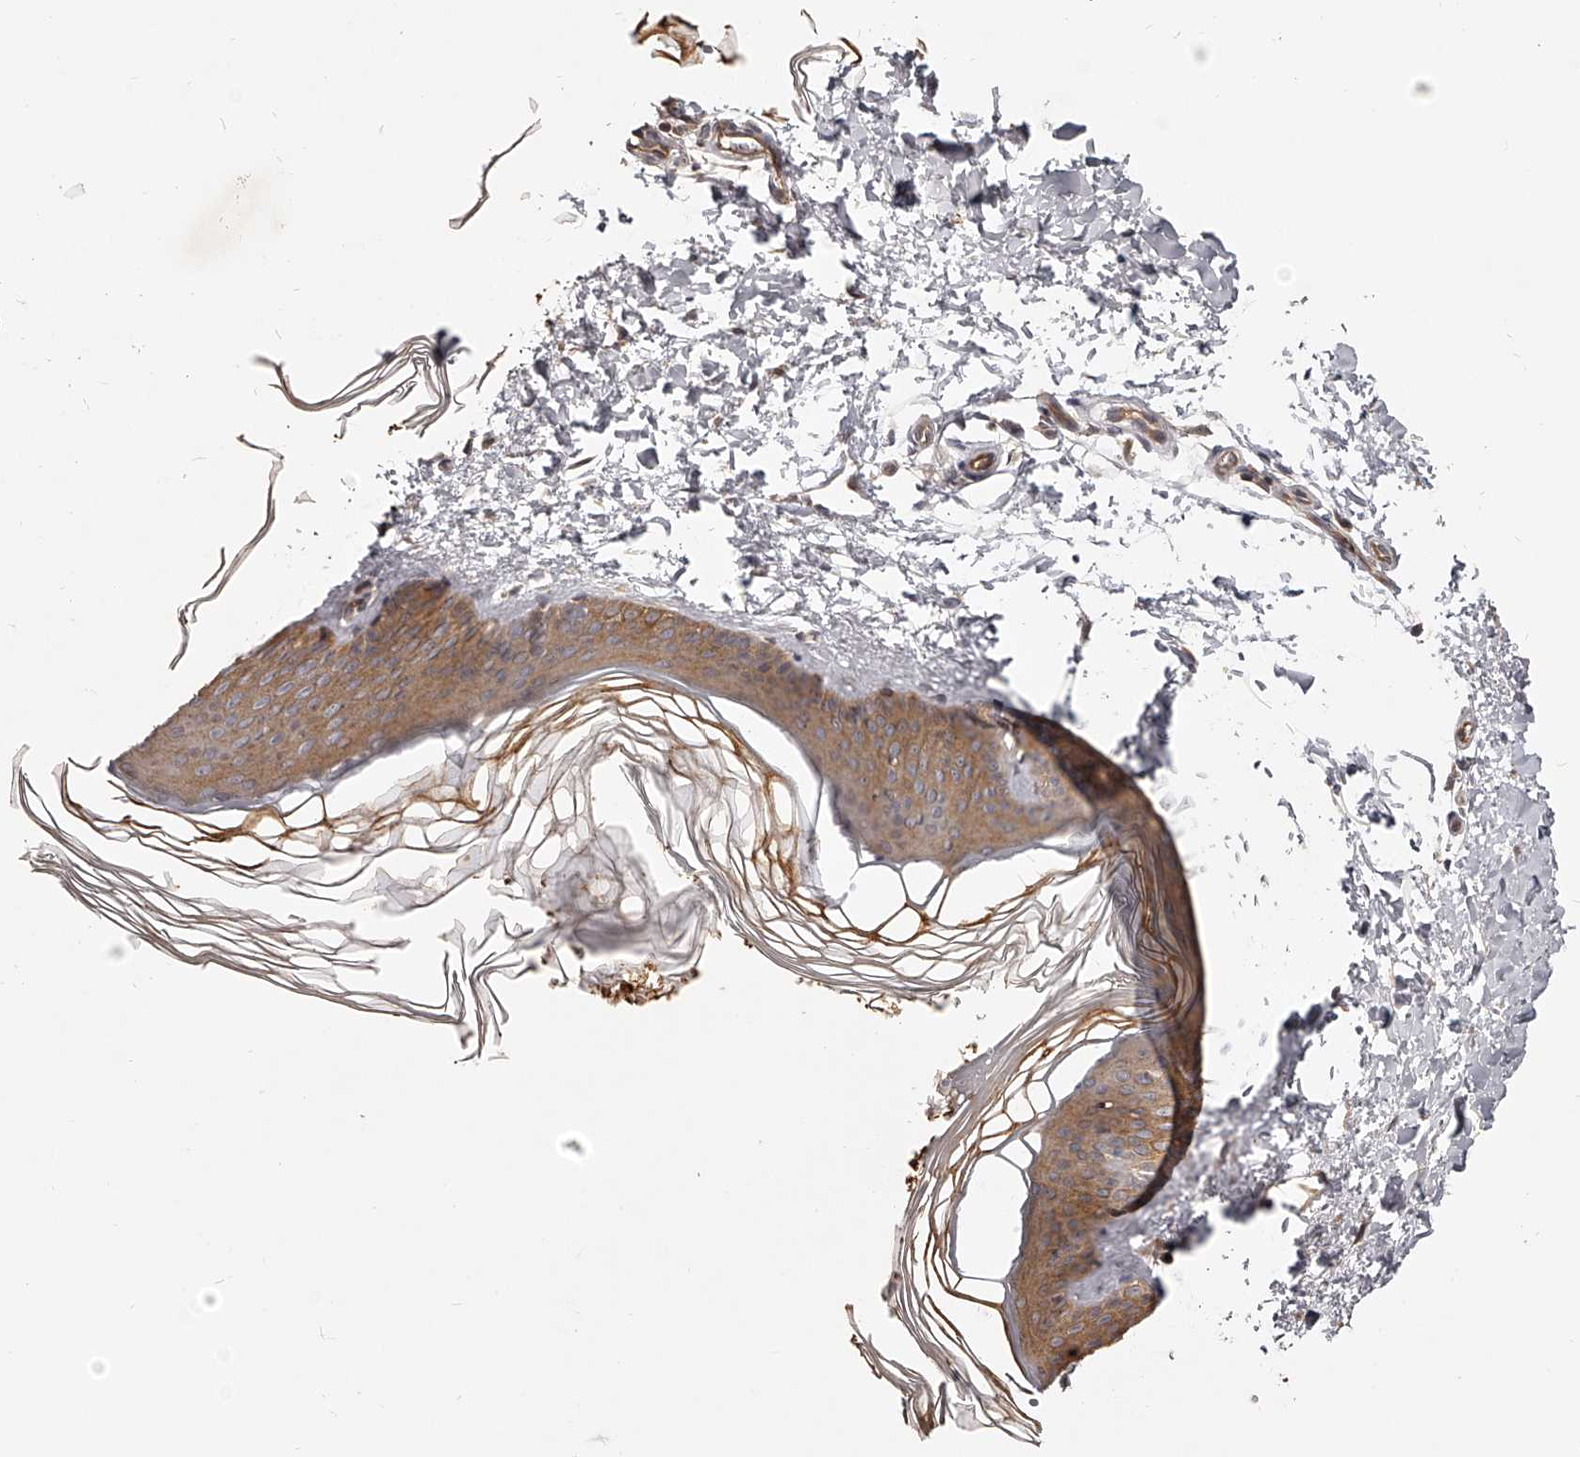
{"staining": {"intensity": "weak", "quantity": "25%-75%", "location": "cytoplasmic/membranous"}, "tissue": "skin", "cell_type": "Fibroblasts", "image_type": "normal", "snomed": [{"axis": "morphology", "description": "Normal tissue, NOS"}, {"axis": "topography", "description": "Skin"}], "caption": "Immunohistochemistry (IHC) (DAB (3,3'-diaminobenzidine)) staining of benign human skin shows weak cytoplasmic/membranous protein positivity in approximately 25%-75% of fibroblasts. (DAB IHC, brown staining for protein, blue staining for nuclei).", "gene": "ZNF582", "patient": {"sex": "female", "age": 27}}